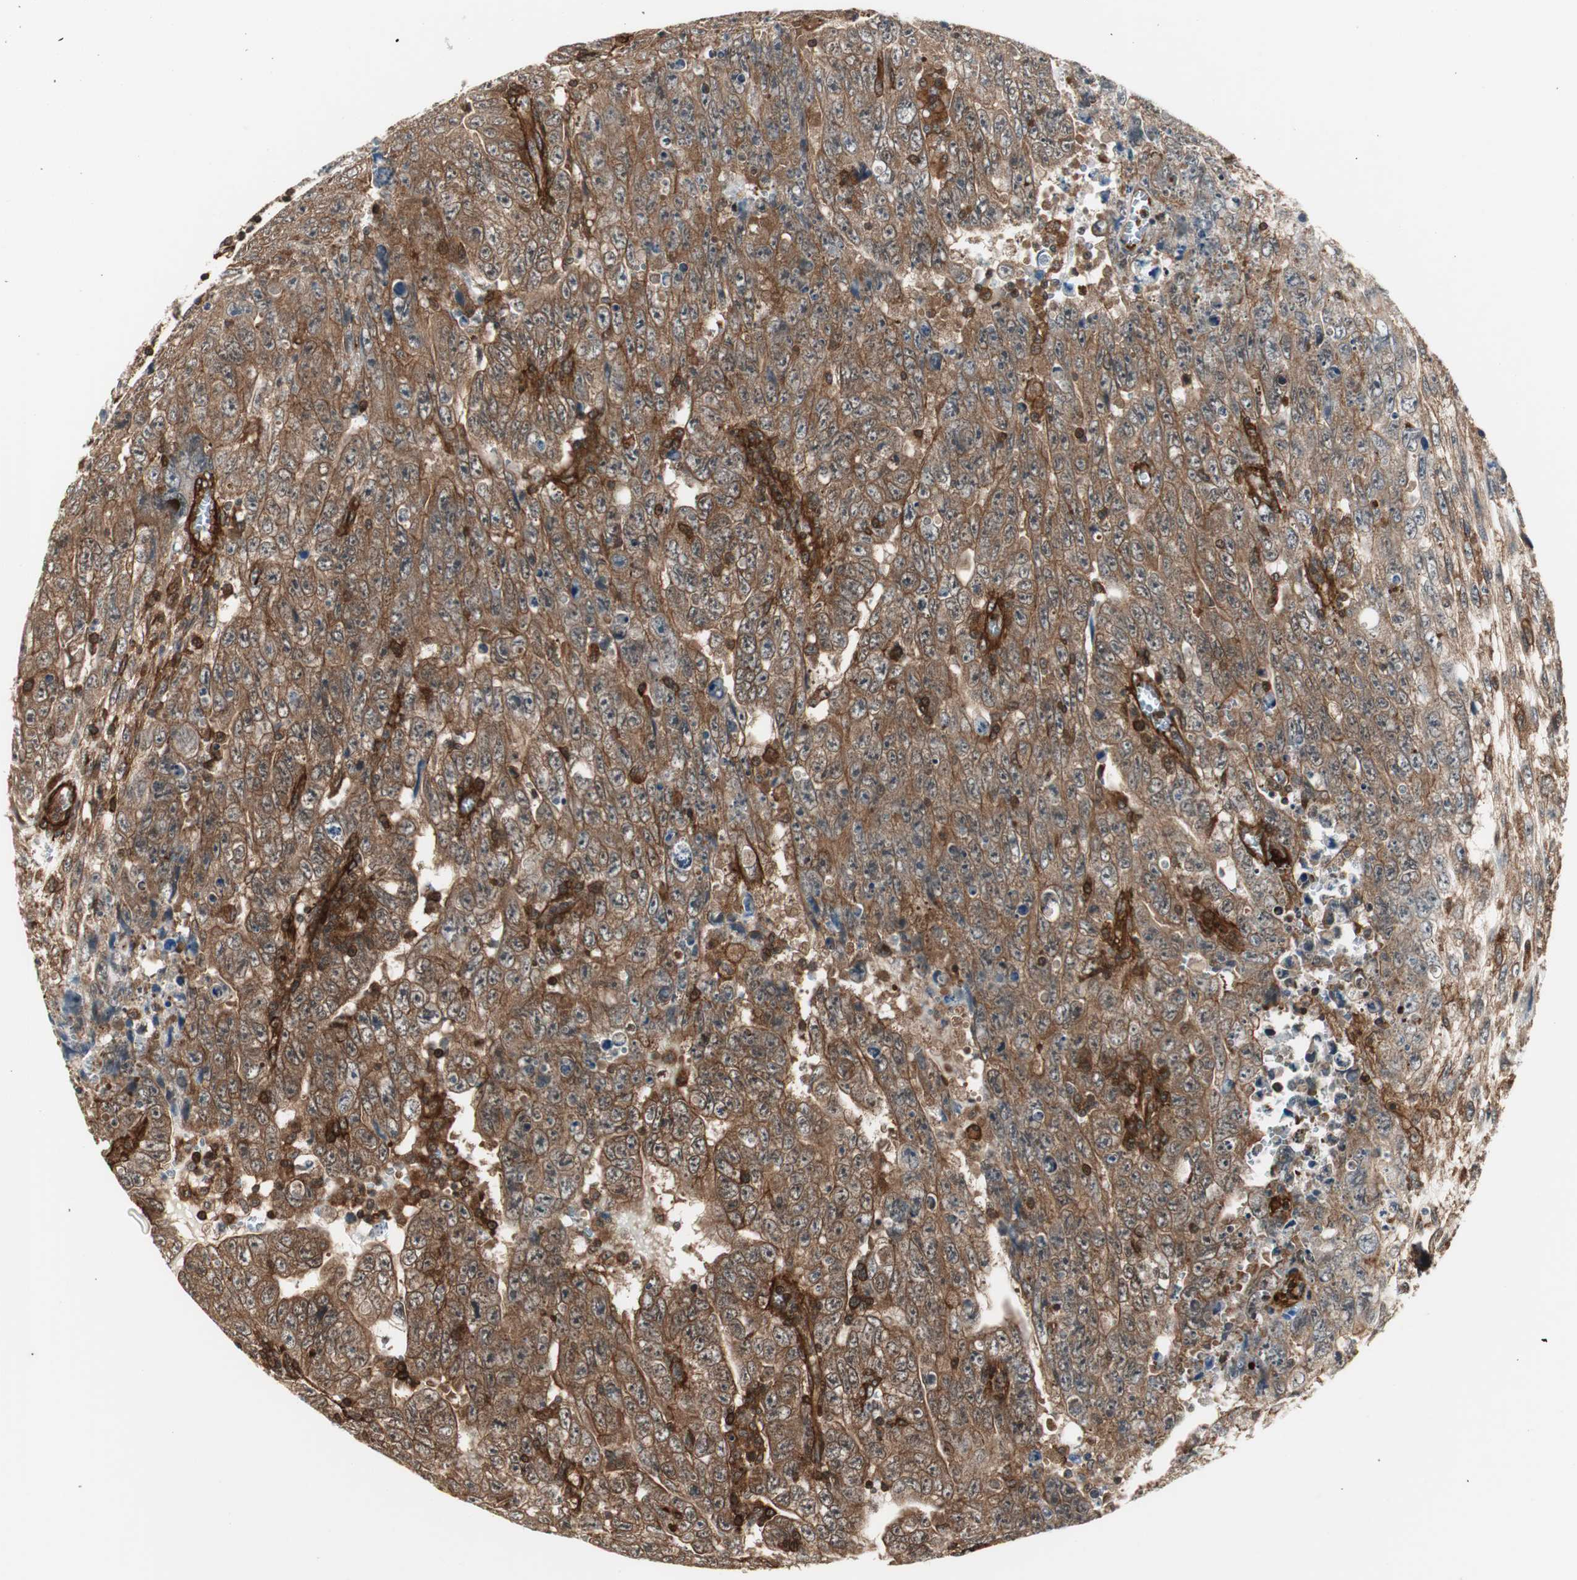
{"staining": {"intensity": "moderate", "quantity": ">75%", "location": "cytoplasmic/membranous"}, "tissue": "testis cancer", "cell_type": "Tumor cells", "image_type": "cancer", "snomed": [{"axis": "morphology", "description": "Carcinoma, Embryonal, NOS"}, {"axis": "topography", "description": "Testis"}], "caption": "A high-resolution photomicrograph shows IHC staining of embryonal carcinoma (testis), which displays moderate cytoplasmic/membranous positivity in approximately >75% of tumor cells.", "gene": "PTPN11", "patient": {"sex": "male", "age": 28}}